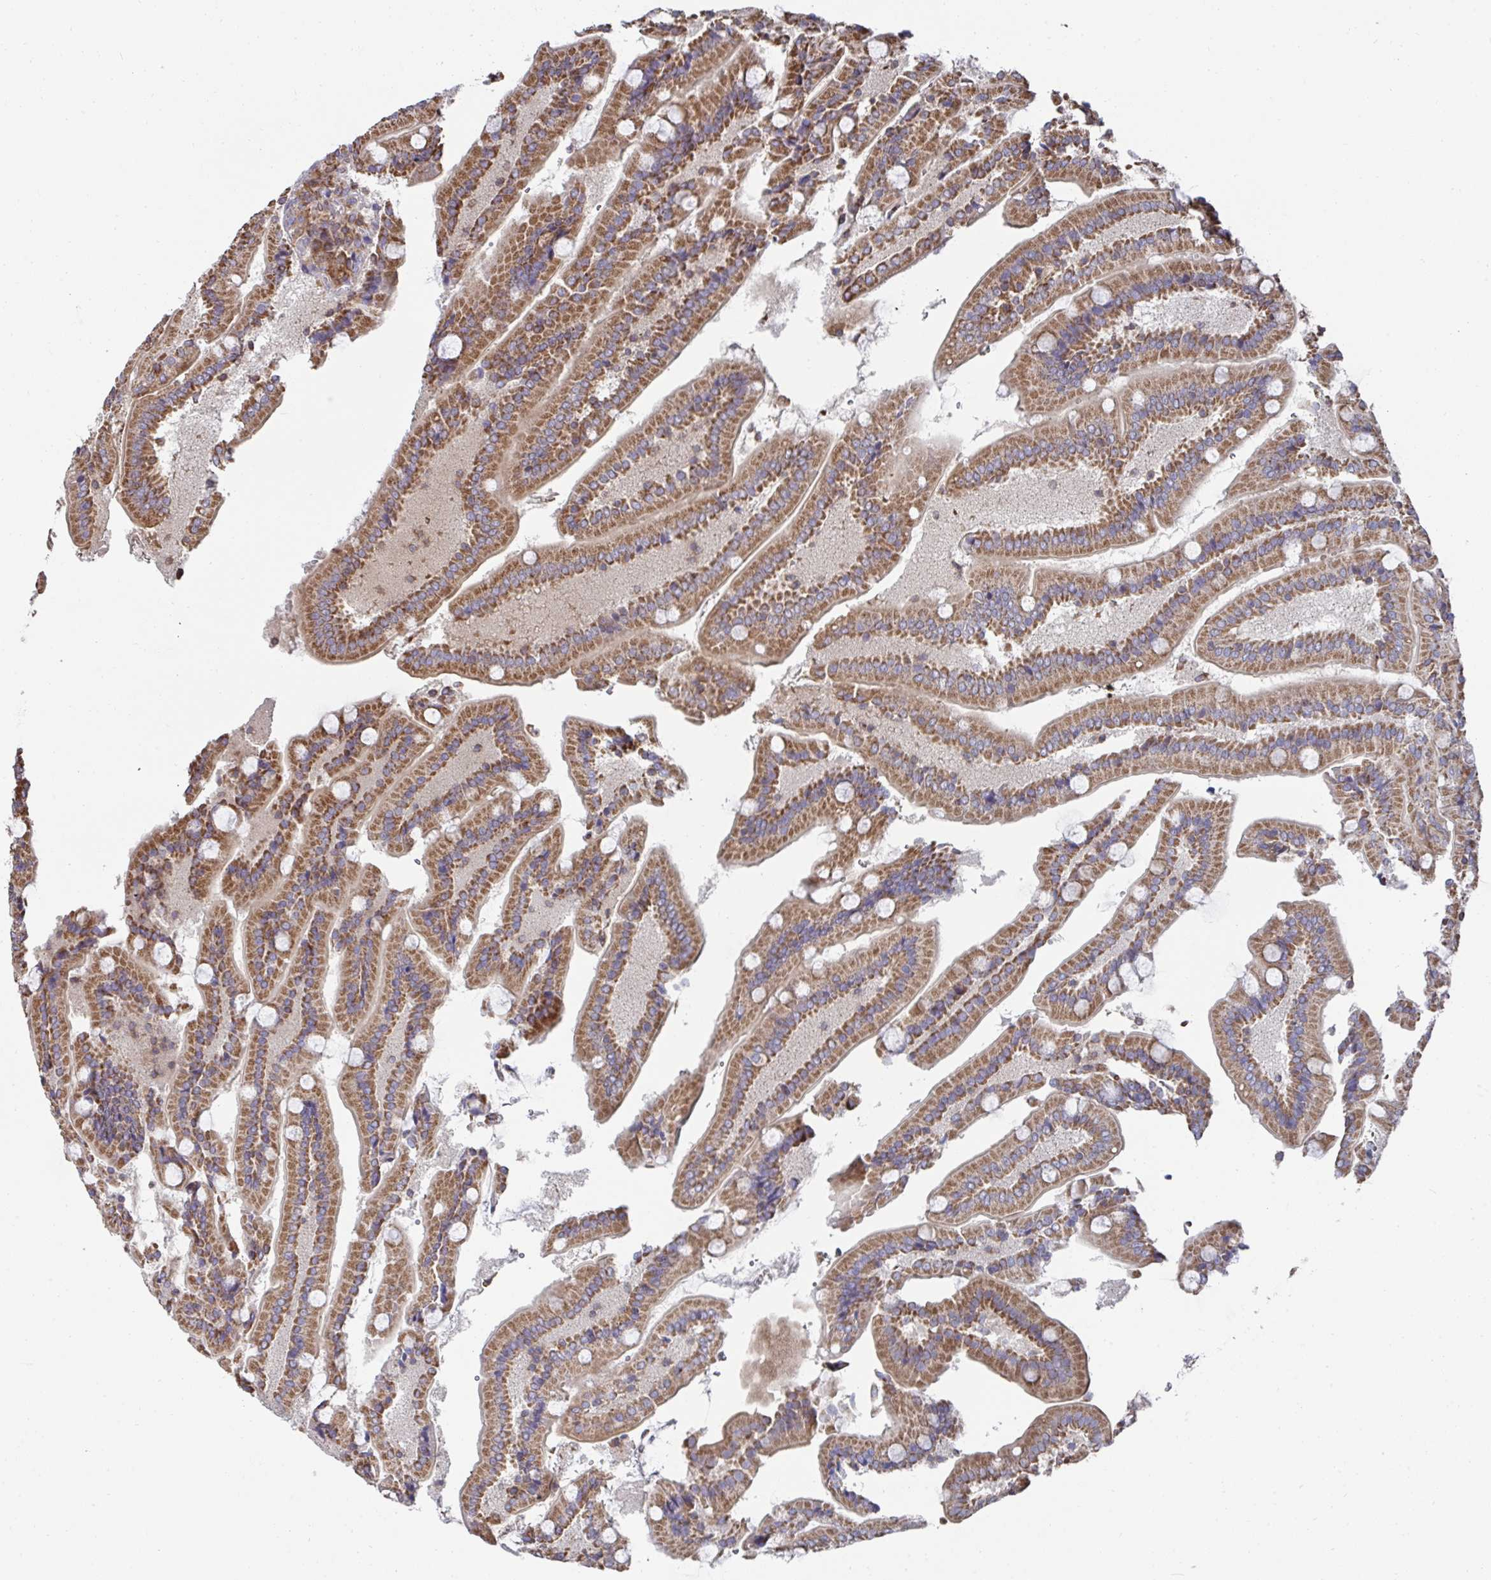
{"staining": {"intensity": "moderate", "quantity": ">75%", "location": "cytoplasmic/membranous"}, "tissue": "duodenum", "cell_type": "Glandular cells", "image_type": "normal", "snomed": [{"axis": "morphology", "description": "Normal tissue, NOS"}, {"axis": "topography", "description": "Duodenum"}], "caption": "Unremarkable duodenum was stained to show a protein in brown. There is medium levels of moderate cytoplasmic/membranous positivity in approximately >75% of glandular cells. Using DAB (3,3'-diaminobenzidine) (brown) and hematoxylin (blue) stains, captured at high magnification using brightfield microscopy.", "gene": "DZANK1", "patient": {"sex": "female", "age": 62}}